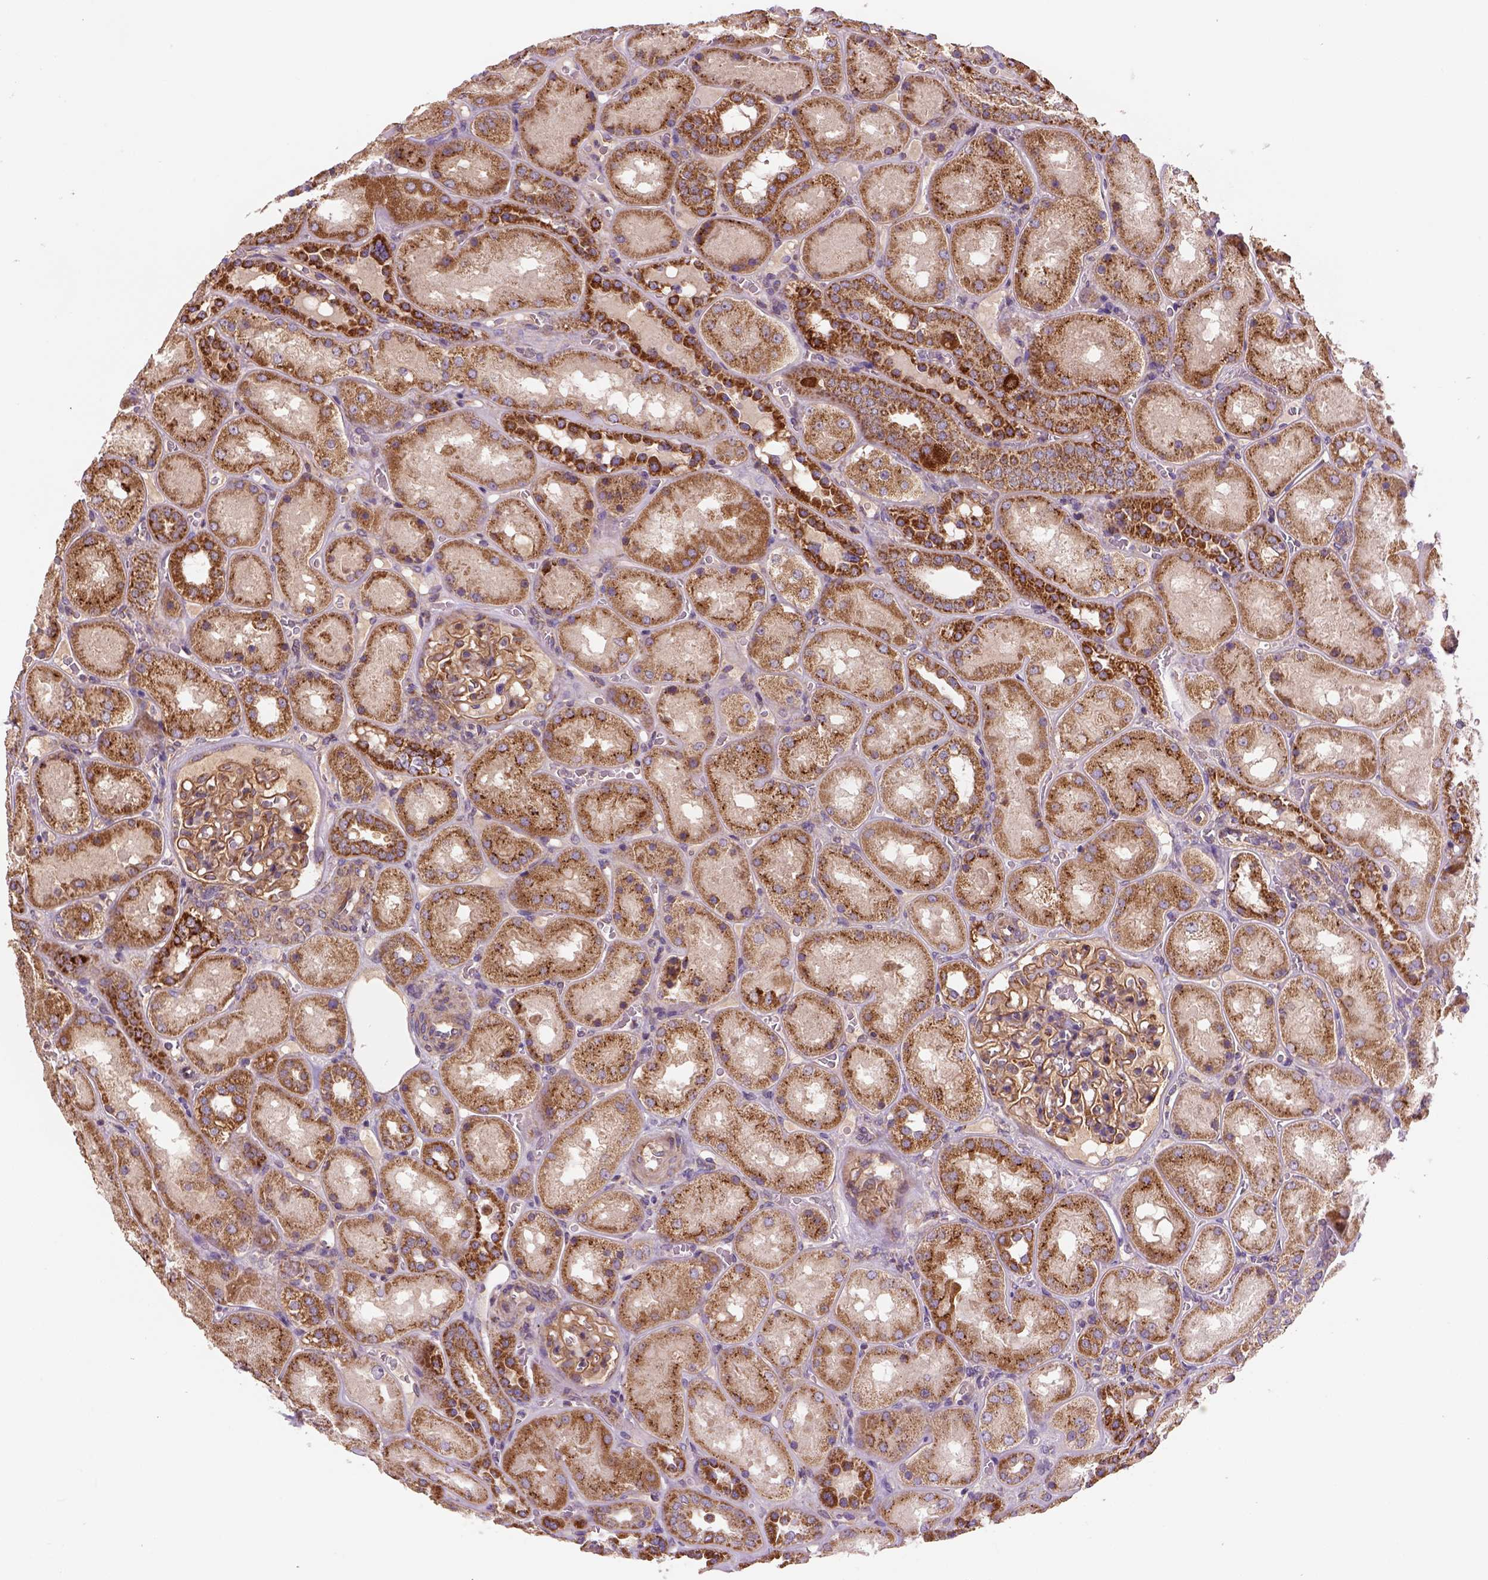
{"staining": {"intensity": "moderate", "quantity": ">75%", "location": "cytoplasmic/membranous"}, "tissue": "kidney", "cell_type": "Cells in glomeruli", "image_type": "normal", "snomed": [{"axis": "morphology", "description": "Normal tissue, NOS"}, {"axis": "topography", "description": "Kidney"}], "caption": "The histopathology image reveals immunohistochemical staining of normal kidney. There is moderate cytoplasmic/membranous positivity is seen in approximately >75% of cells in glomeruli.", "gene": "WARS2", "patient": {"sex": "male", "age": 73}}